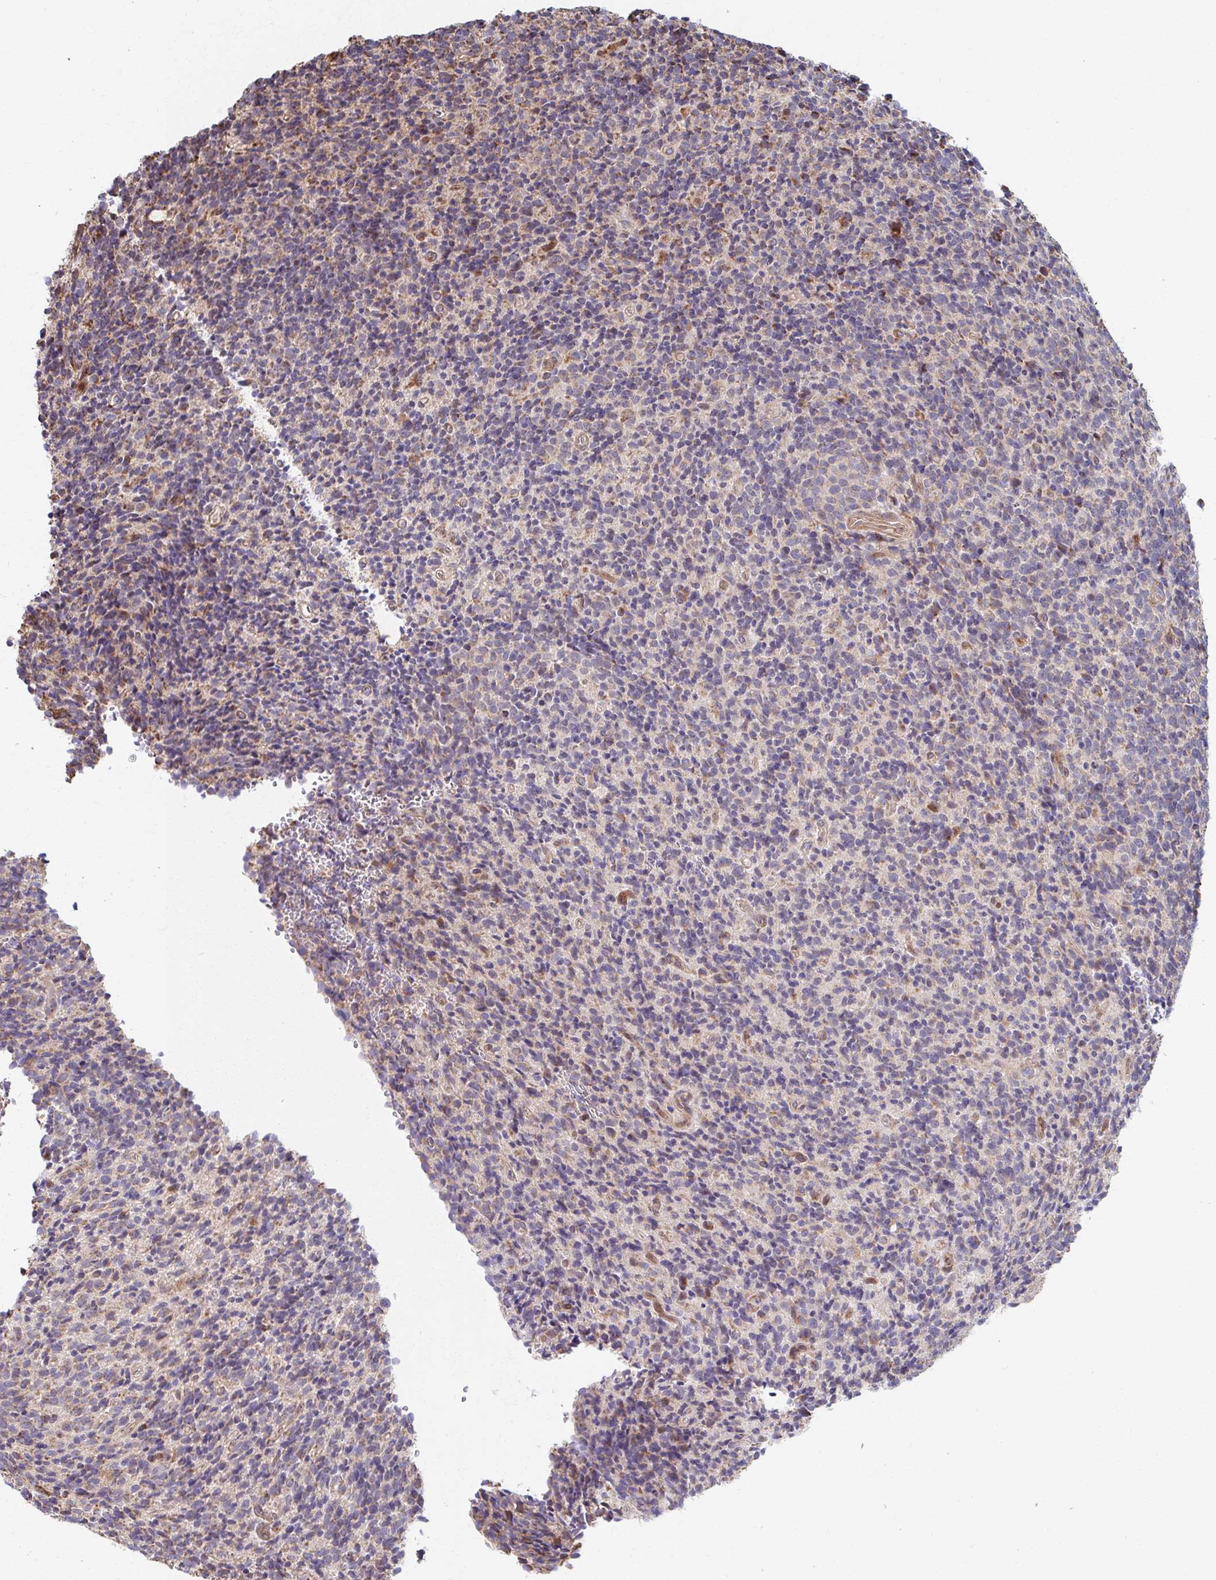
{"staining": {"intensity": "weak", "quantity": "<25%", "location": "cytoplasmic/membranous"}, "tissue": "glioma", "cell_type": "Tumor cells", "image_type": "cancer", "snomed": [{"axis": "morphology", "description": "Glioma, malignant, High grade"}, {"axis": "topography", "description": "Brain"}], "caption": "A histopathology image of high-grade glioma (malignant) stained for a protein demonstrates no brown staining in tumor cells.", "gene": "SAT1", "patient": {"sex": "male", "age": 76}}